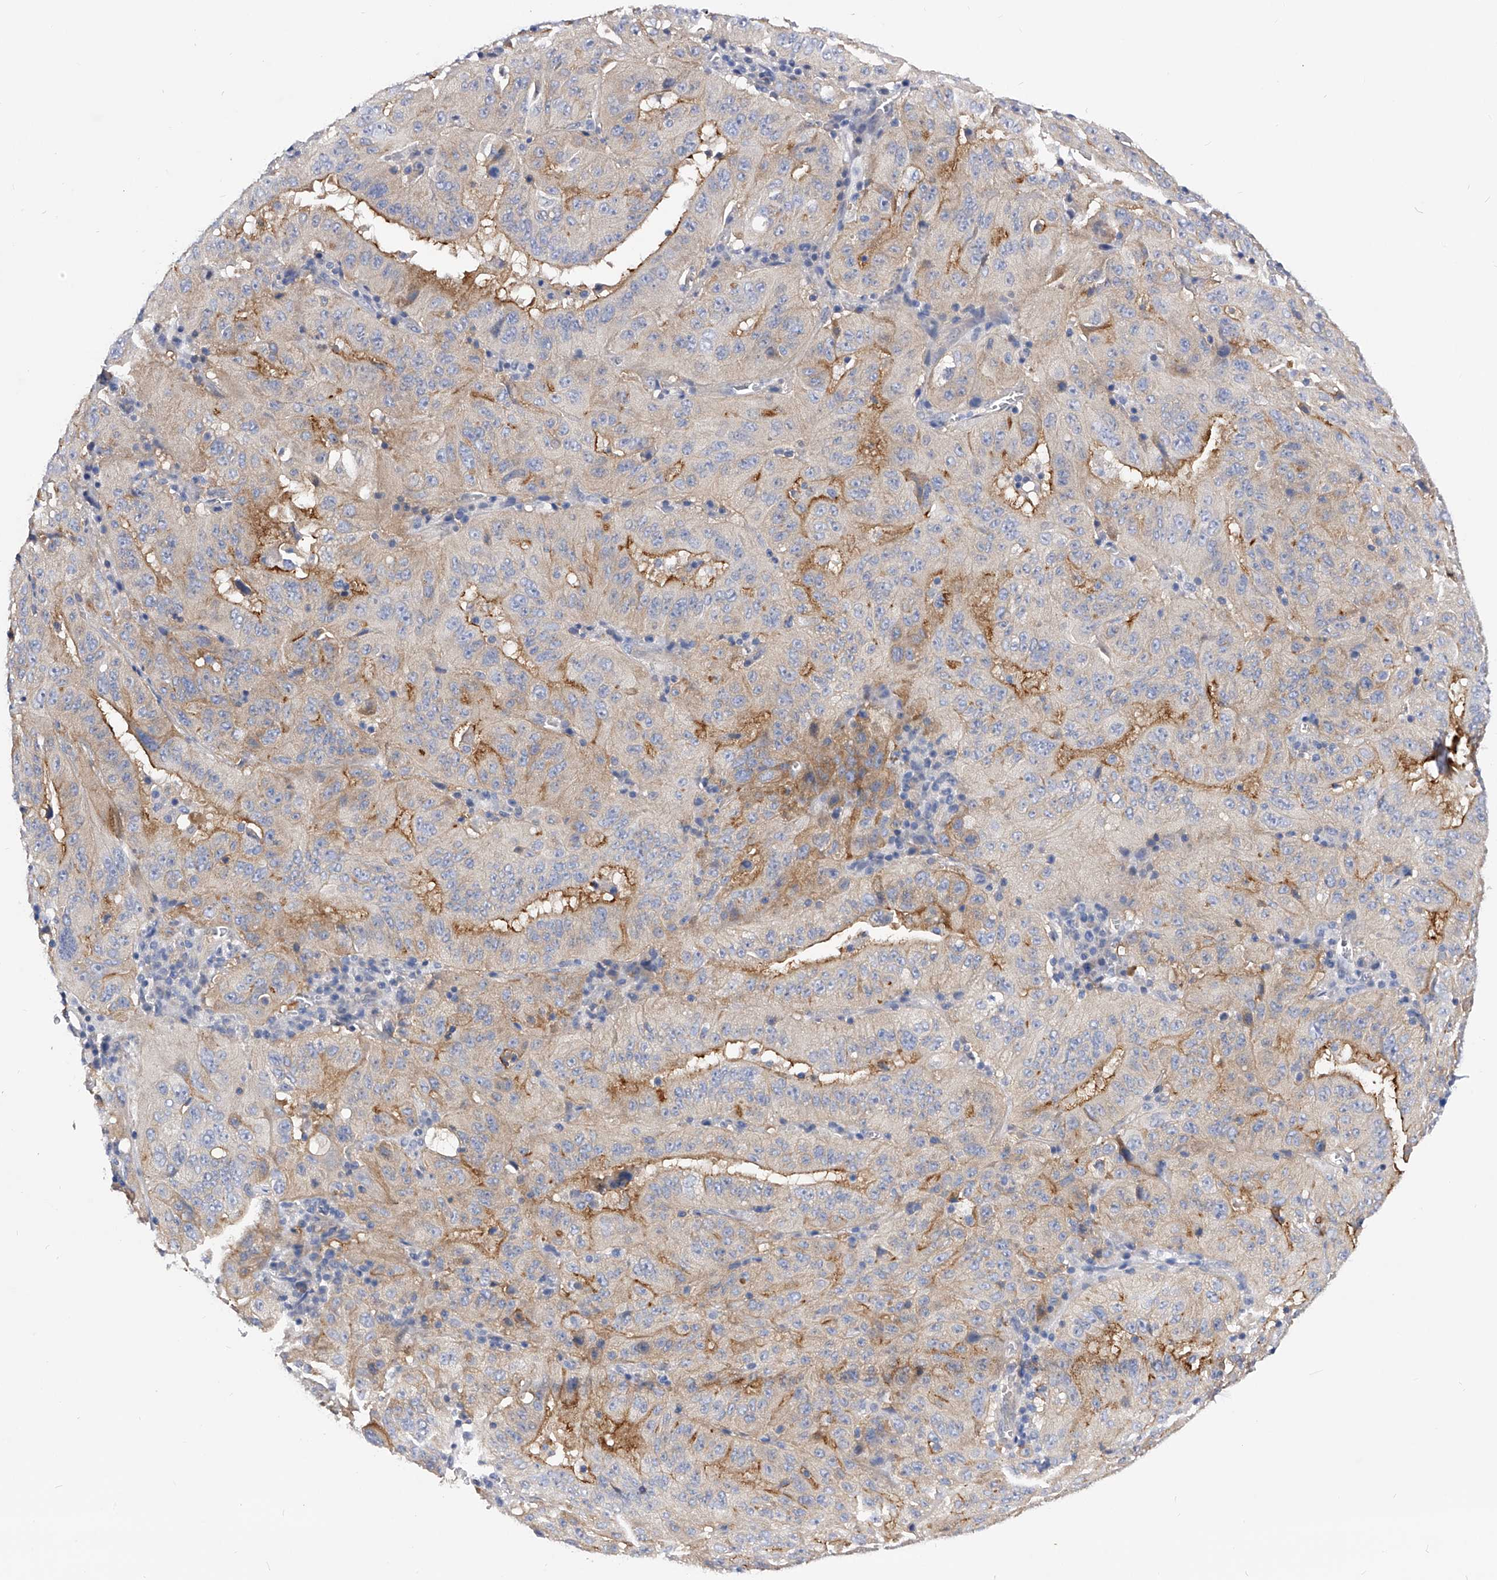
{"staining": {"intensity": "moderate", "quantity": "25%-75%", "location": "cytoplasmic/membranous"}, "tissue": "pancreatic cancer", "cell_type": "Tumor cells", "image_type": "cancer", "snomed": [{"axis": "morphology", "description": "Adenocarcinoma, NOS"}, {"axis": "topography", "description": "Pancreas"}], "caption": "Immunohistochemical staining of human pancreatic cancer exhibits medium levels of moderate cytoplasmic/membranous protein positivity in approximately 25%-75% of tumor cells.", "gene": "PPP5C", "patient": {"sex": "male", "age": 63}}